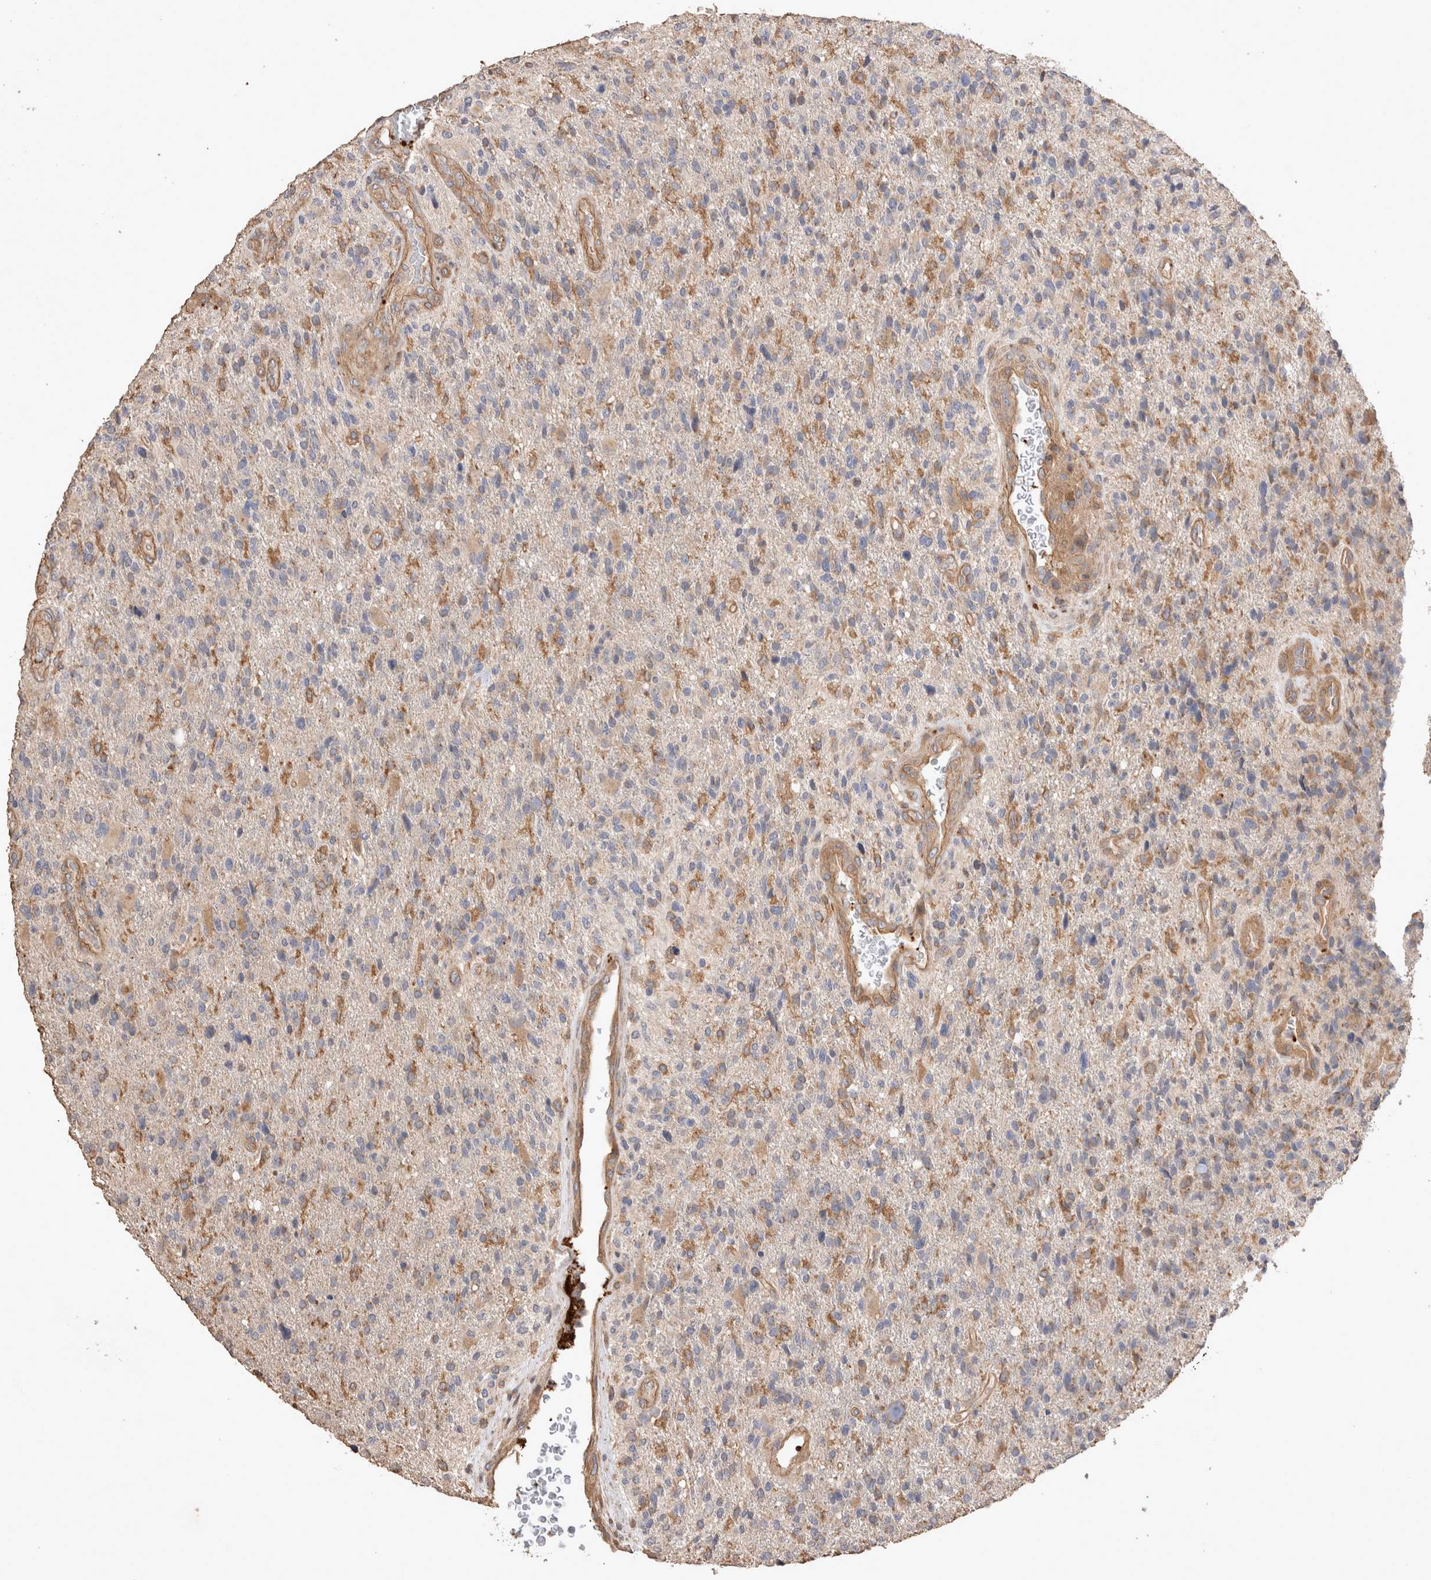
{"staining": {"intensity": "negative", "quantity": "none", "location": "none"}, "tissue": "glioma", "cell_type": "Tumor cells", "image_type": "cancer", "snomed": [{"axis": "morphology", "description": "Glioma, malignant, High grade"}, {"axis": "topography", "description": "Brain"}], "caption": "An image of malignant high-grade glioma stained for a protein exhibits no brown staining in tumor cells.", "gene": "SNX31", "patient": {"sex": "male", "age": 72}}